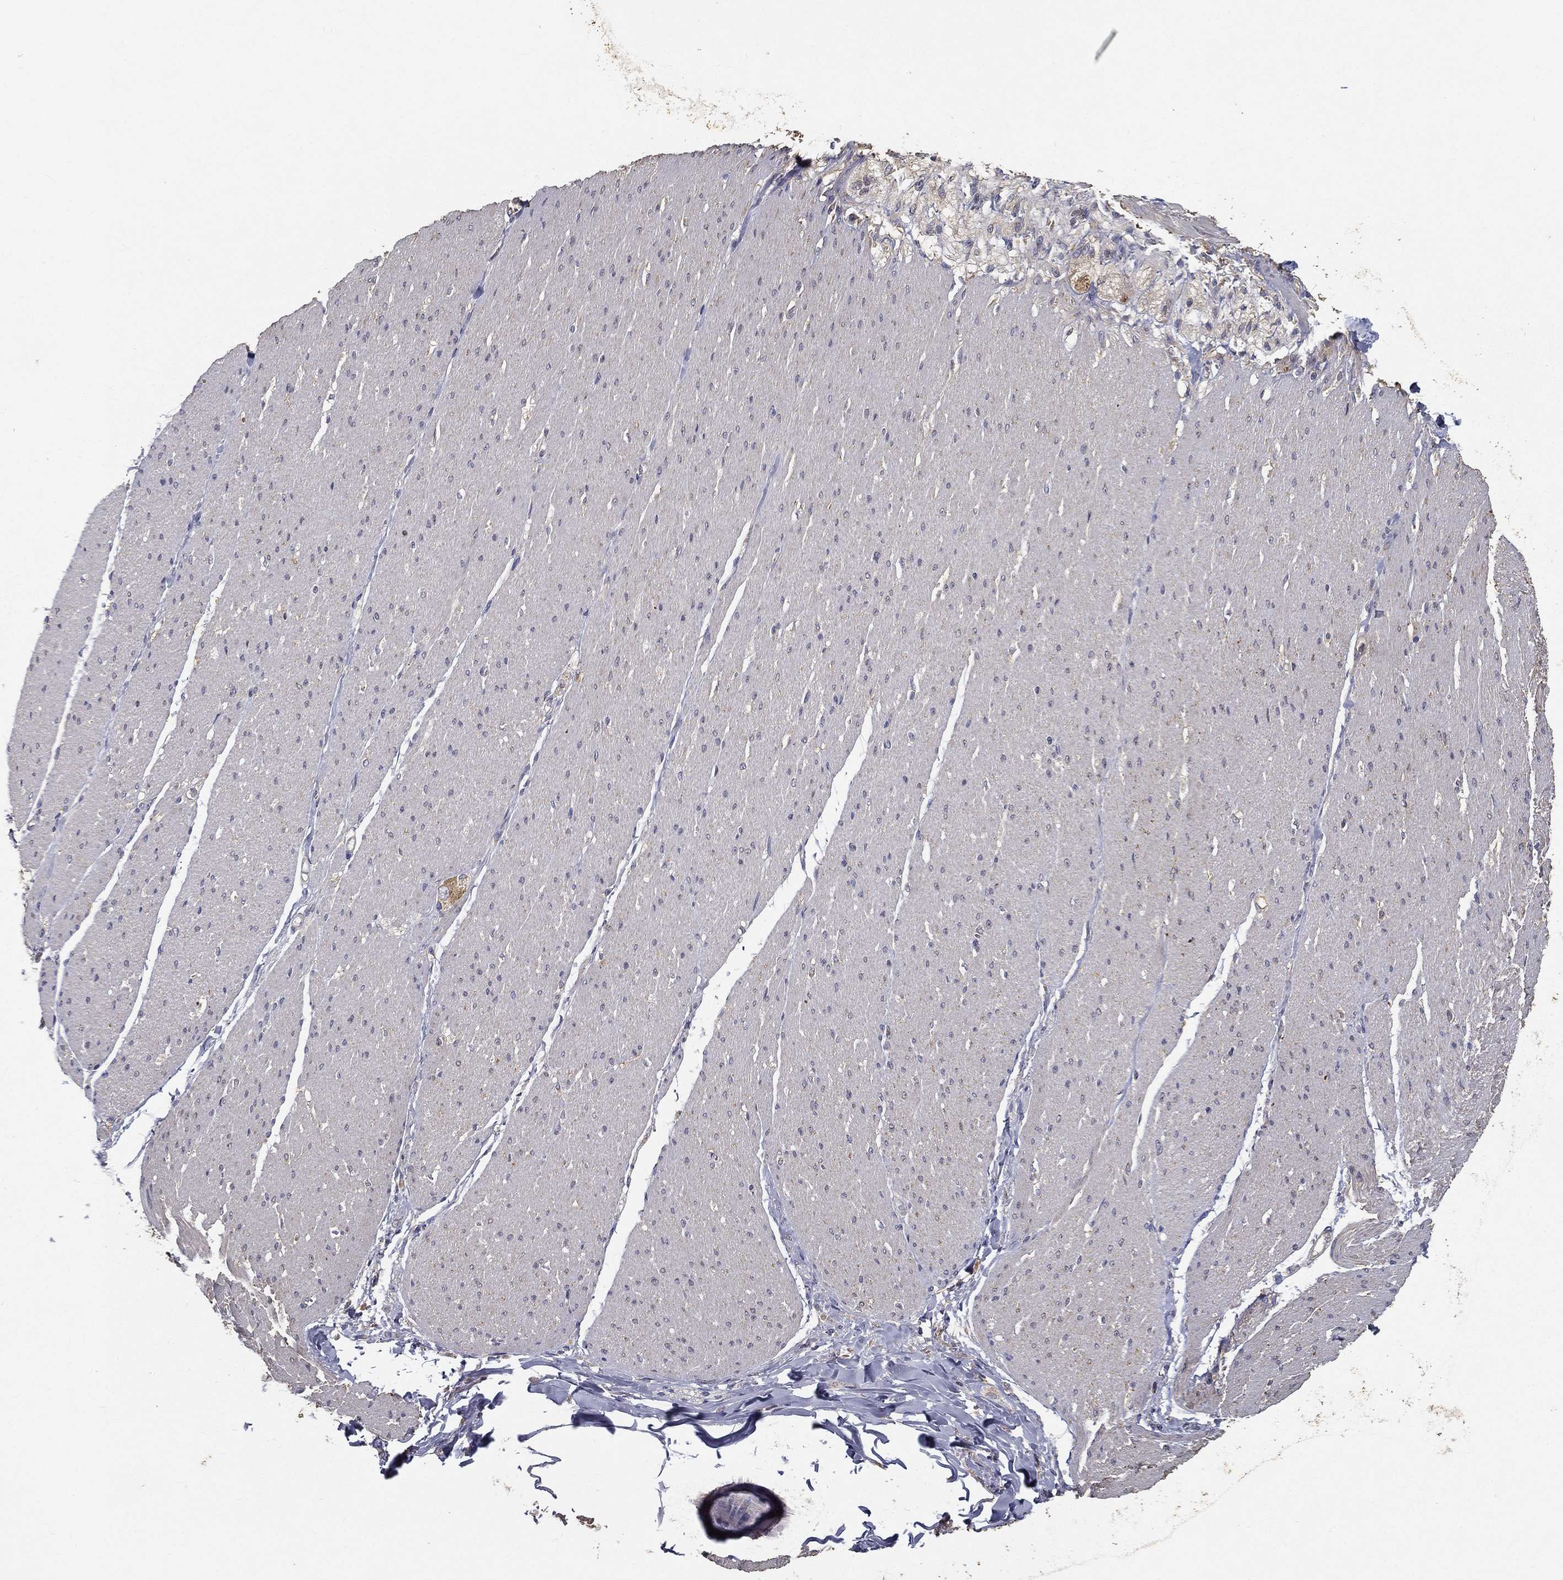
{"staining": {"intensity": "negative", "quantity": "none", "location": "none"}, "tissue": "soft tissue", "cell_type": "Fibroblasts", "image_type": "normal", "snomed": [{"axis": "morphology", "description": "Normal tissue, NOS"}, {"axis": "topography", "description": "Smooth muscle"}, {"axis": "topography", "description": "Duodenum"}, {"axis": "topography", "description": "Peripheral nerve tissue"}], "caption": "An immunohistochemistry histopathology image of benign soft tissue is shown. There is no staining in fibroblasts of soft tissue.", "gene": "MT", "patient": {"sex": "female", "age": 61}}